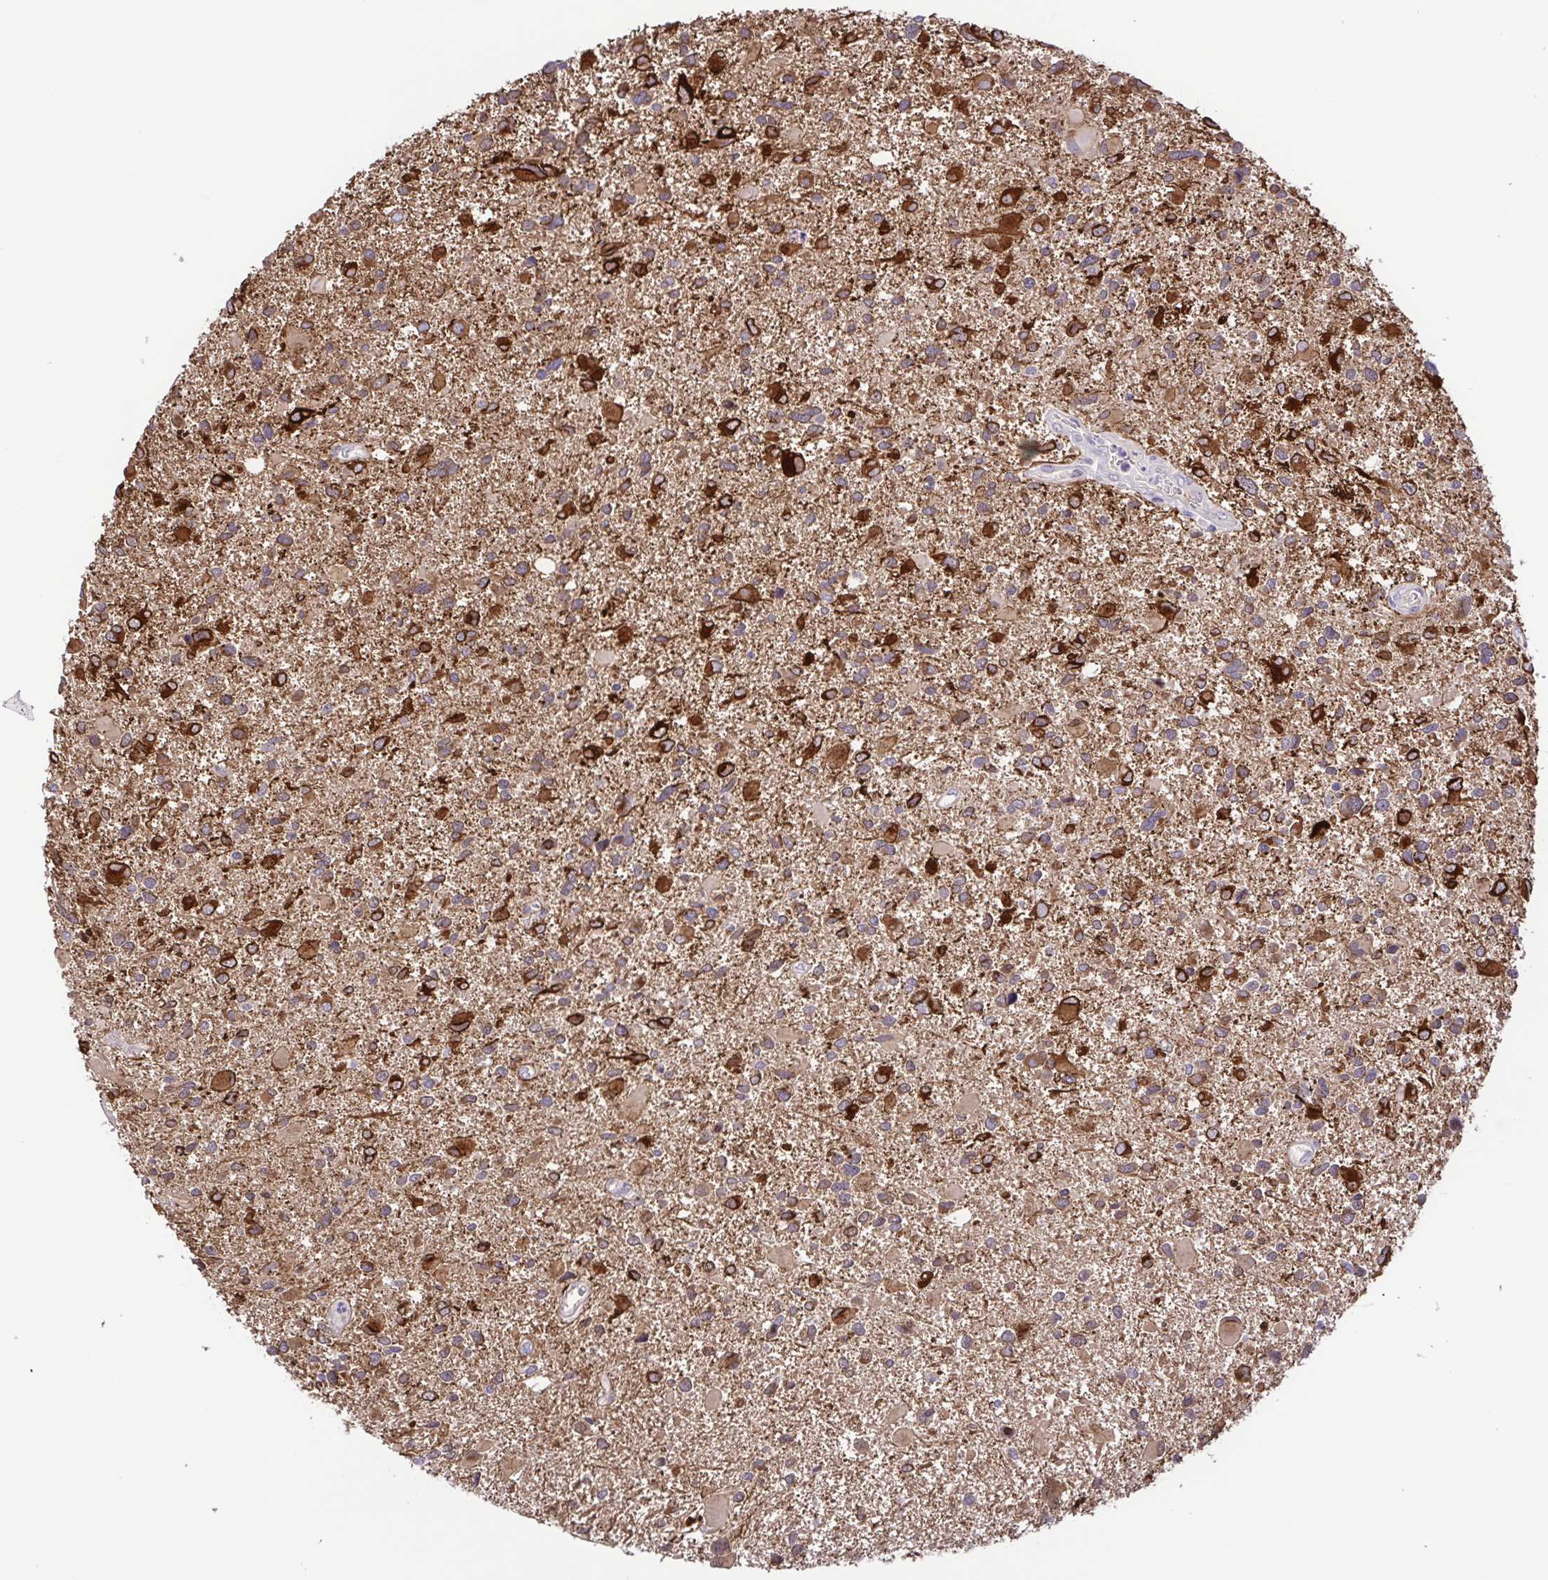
{"staining": {"intensity": "strong", "quantity": "25%-75%", "location": "cytoplasmic/membranous"}, "tissue": "glioma", "cell_type": "Tumor cells", "image_type": "cancer", "snomed": [{"axis": "morphology", "description": "Glioma, malignant, Low grade"}, {"axis": "topography", "description": "Brain"}], "caption": "A high-resolution image shows immunohistochemistry (IHC) staining of malignant glioma (low-grade), which displays strong cytoplasmic/membranous expression in about 25%-75% of tumor cells. (DAB IHC, brown staining for protein, blue staining for nuclei).", "gene": "DCLK2", "patient": {"sex": "female", "age": 32}}